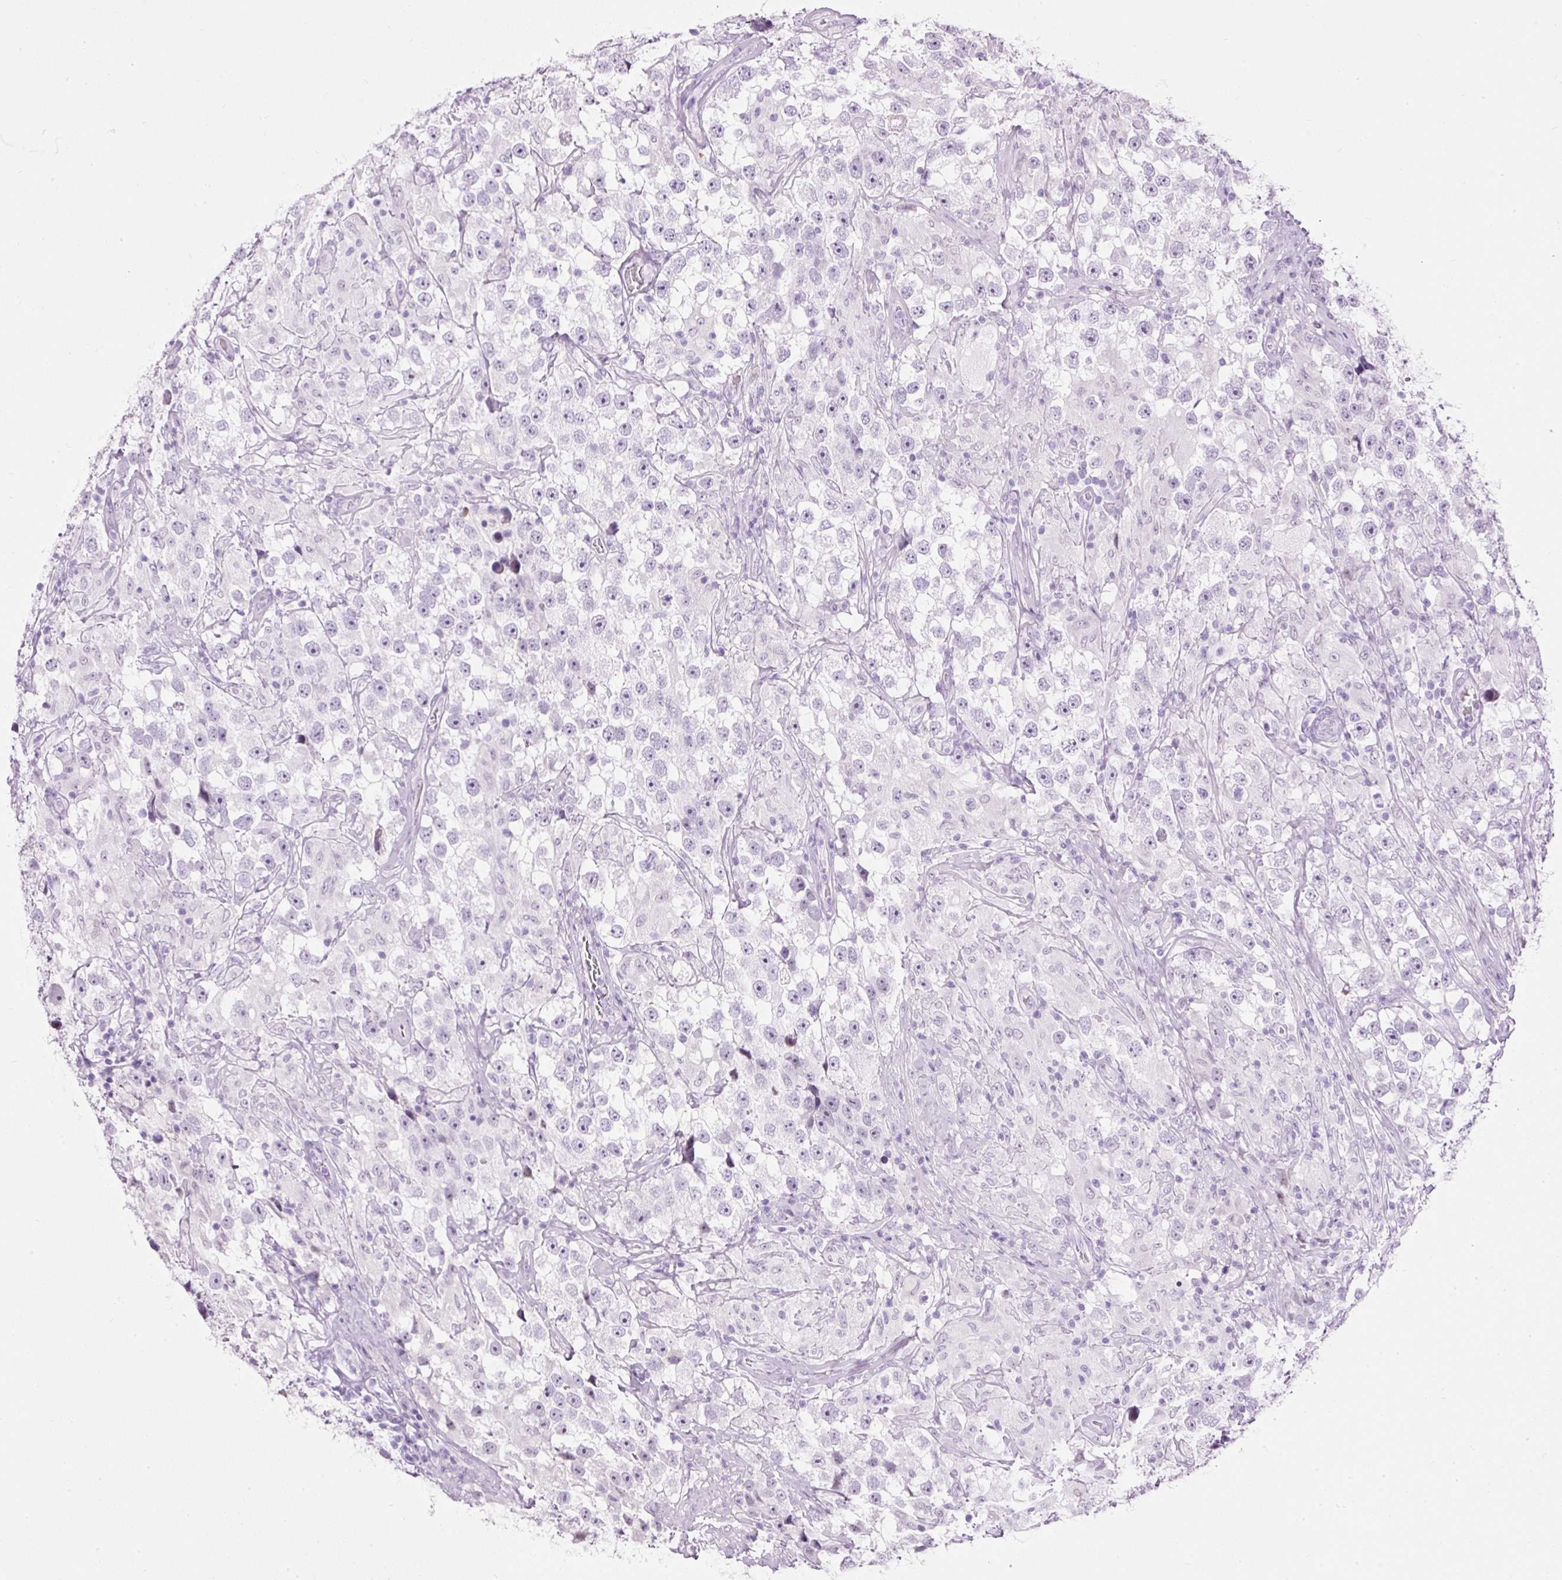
{"staining": {"intensity": "negative", "quantity": "none", "location": "none"}, "tissue": "testis cancer", "cell_type": "Tumor cells", "image_type": "cancer", "snomed": [{"axis": "morphology", "description": "Seminoma, NOS"}, {"axis": "topography", "description": "Testis"}], "caption": "A histopathology image of seminoma (testis) stained for a protein demonstrates no brown staining in tumor cells.", "gene": "PDE6B", "patient": {"sex": "male", "age": 46}}